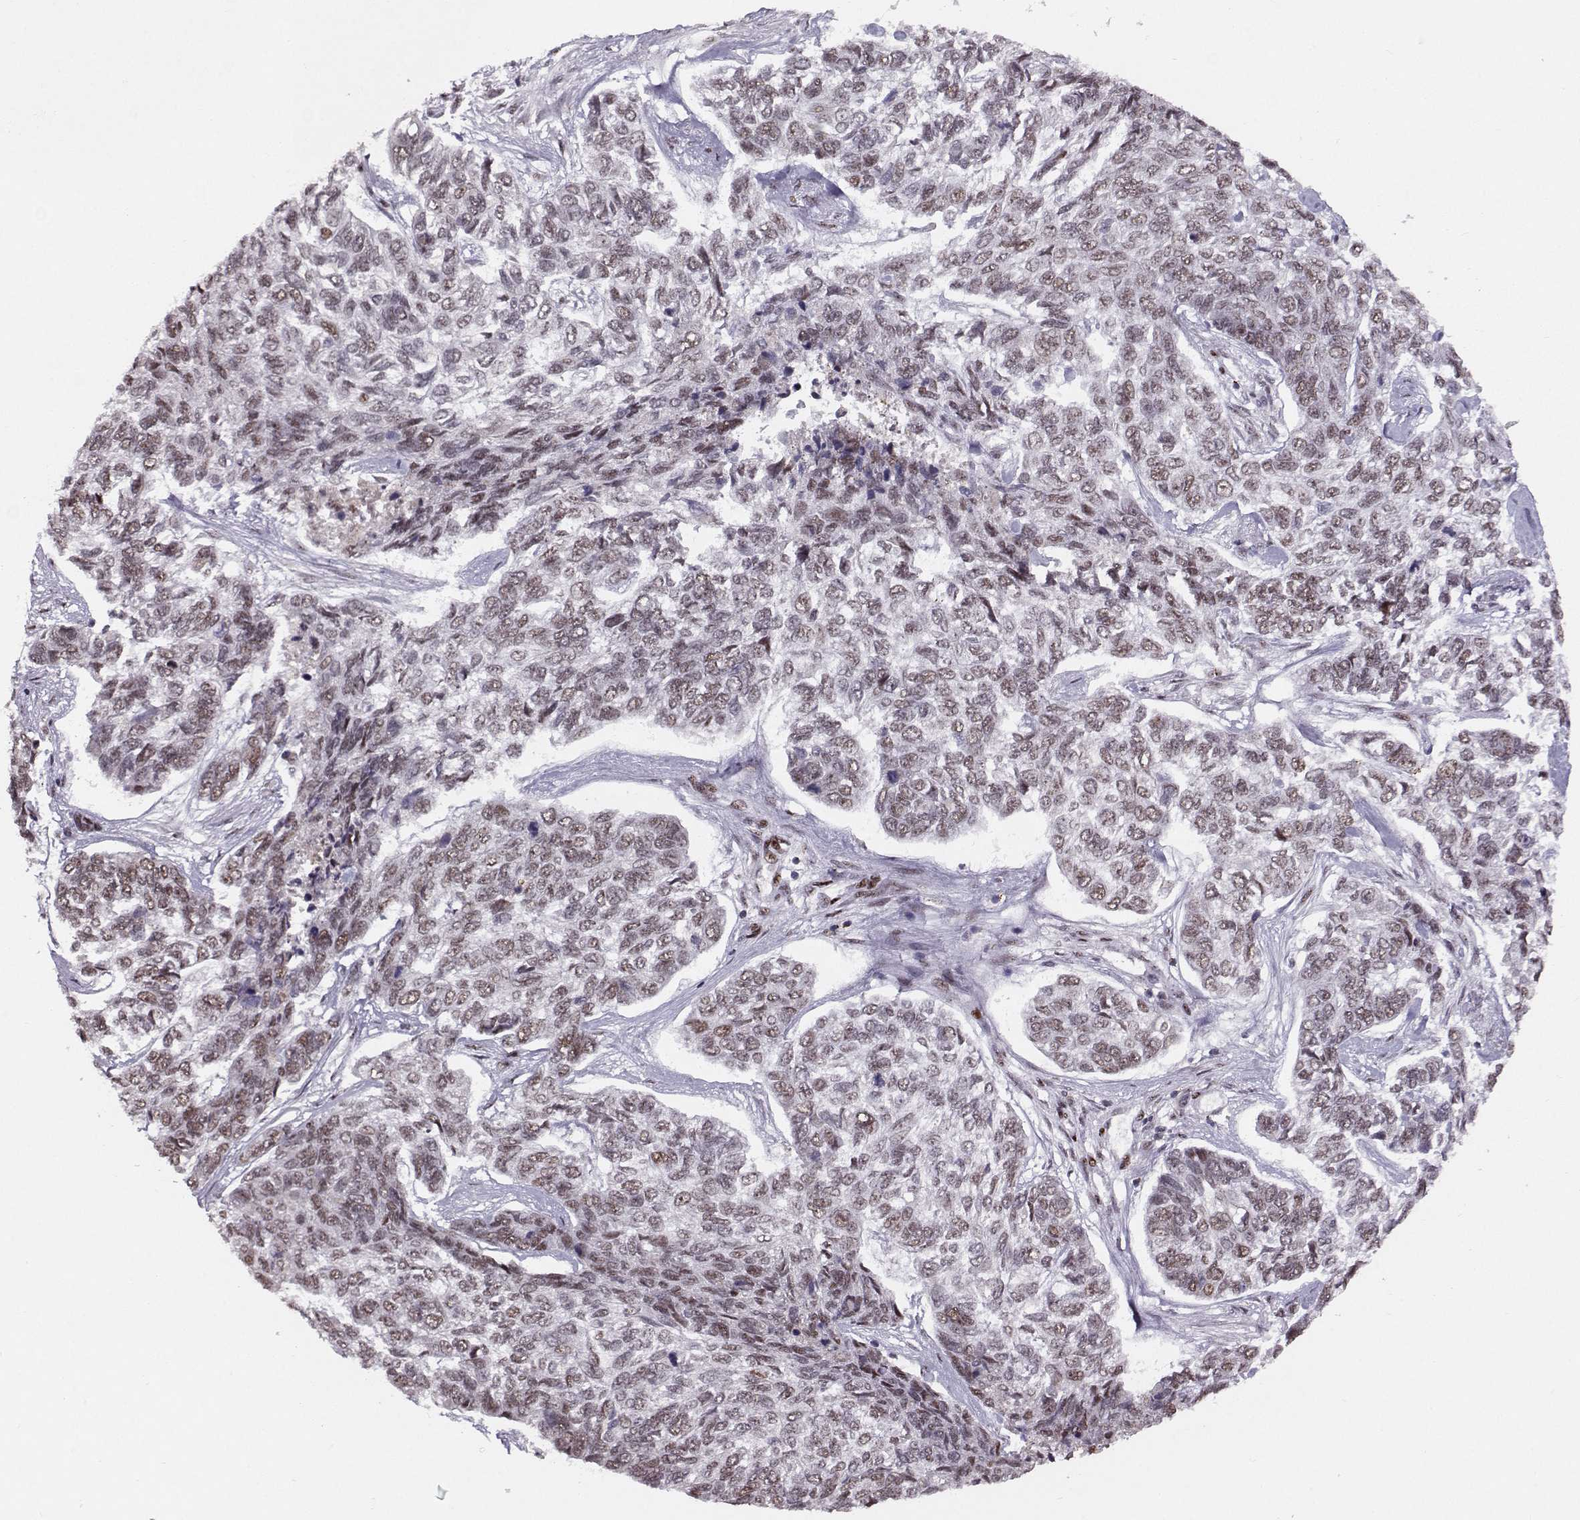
{"staining": {"intensity": "moderate", "quantity": "25%-75%", "location": "nuclear"}, "tissue": "skin cancer", "cell_type": "Tumor cells", "image_type": "cancer", "snomed": [{"axis": "morphology", "description": "Basal cell carcinoma"}, {"axis": "topography", "description": "Skin"}], "caption": "Tumor cells show moderate nuclear positivity in about 25%-75% of cells in skin cancer (basal cell carcinoma).", "gene": "SNAPC2", "patient": {"sex": "female", "age": 65}}